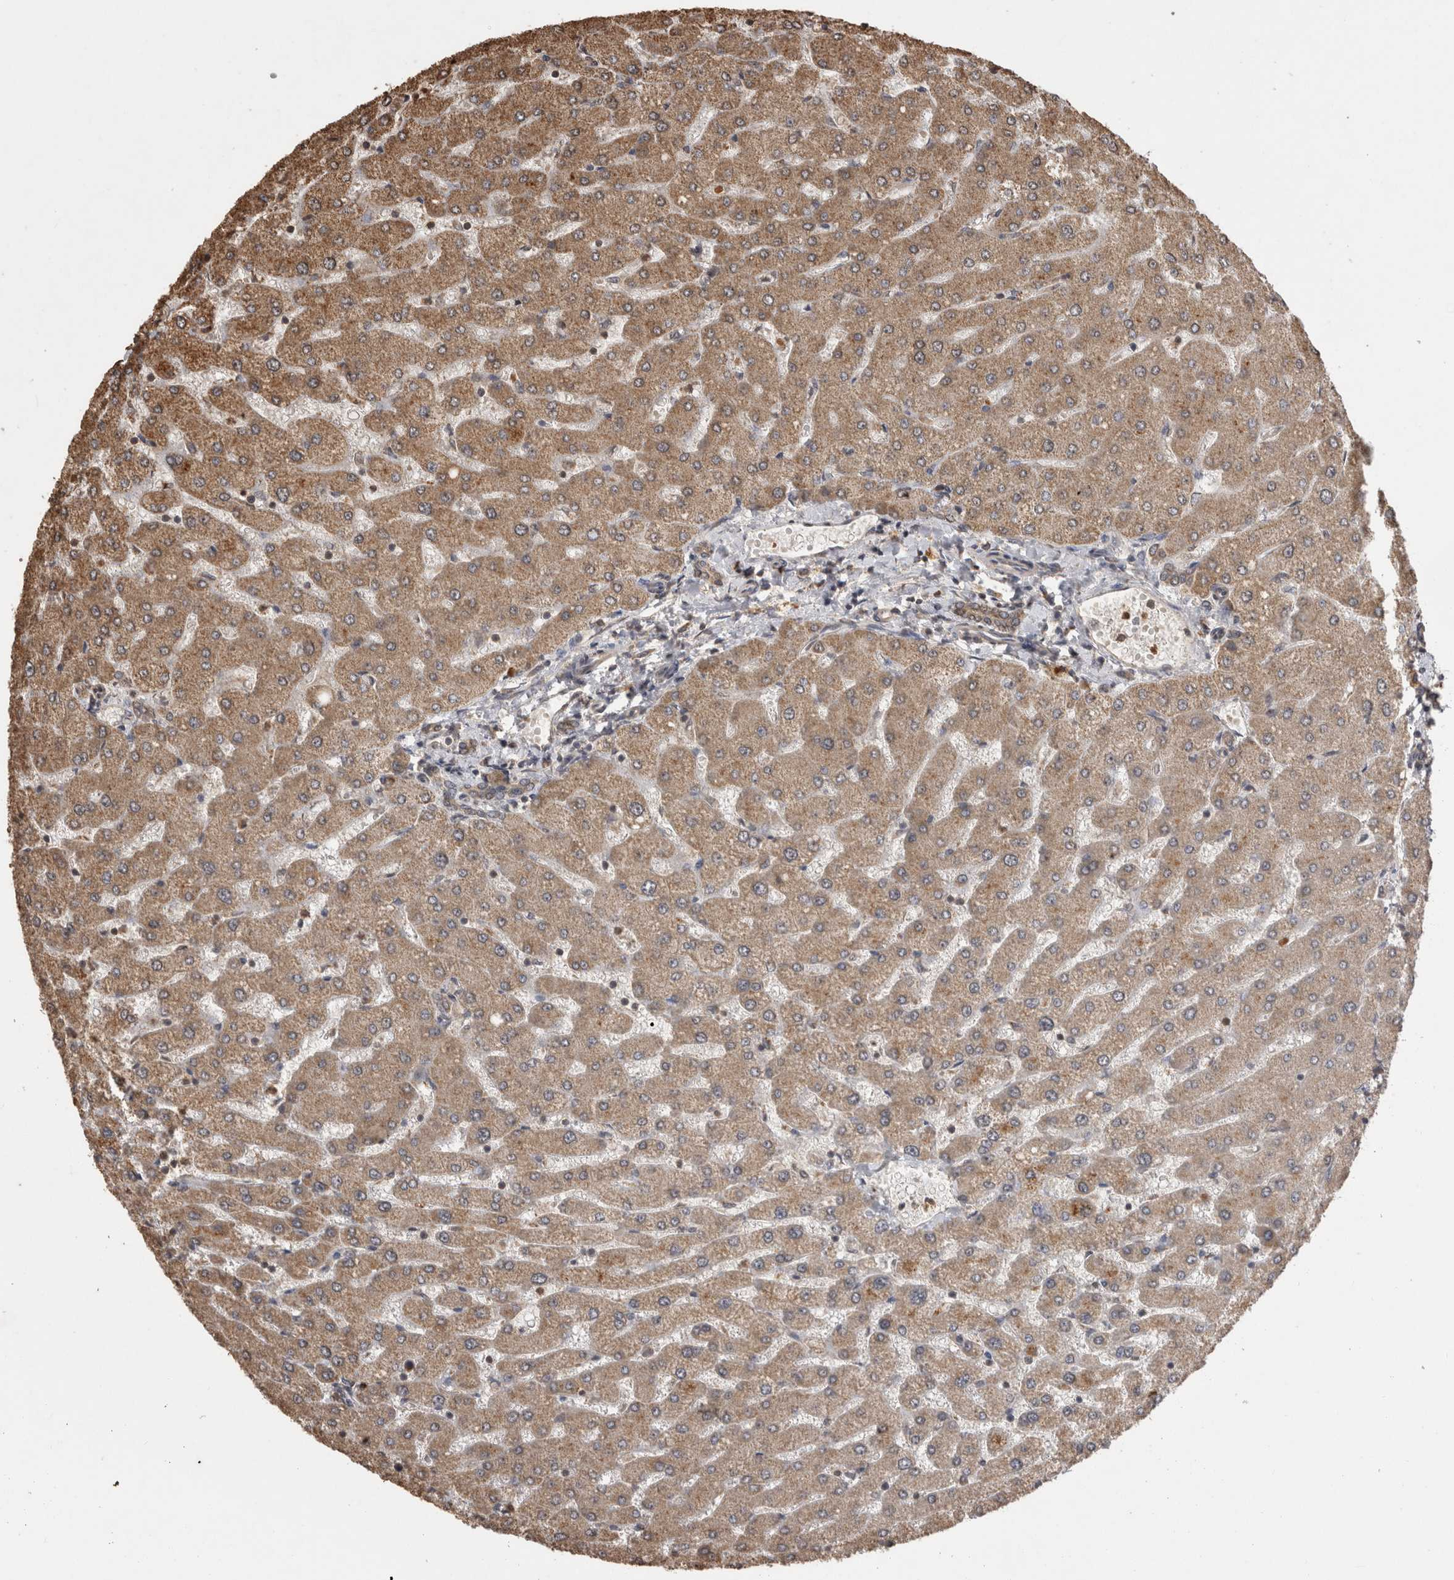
{"staining": {"intensity": "moderate", "quantity": ">75%", "location": "cytoplasmic/membranous"}, "tissue": "liver", "cell_type": "Cholangiocytes", "image_type": "normal", "snomed": [{"axis": "morphology", "description": "Normal tissue, NOS"}, {"axis": "topography", "description": "Liver"}], "caption": "Immunohistochemistry (DAB) staining of benign liver displays moderate cytoplasmic/membranous protein expression in approximately >75% of cholangiocytes.", "gene": "SOCS5", "patient": {"sex": "male", "age": 55}}